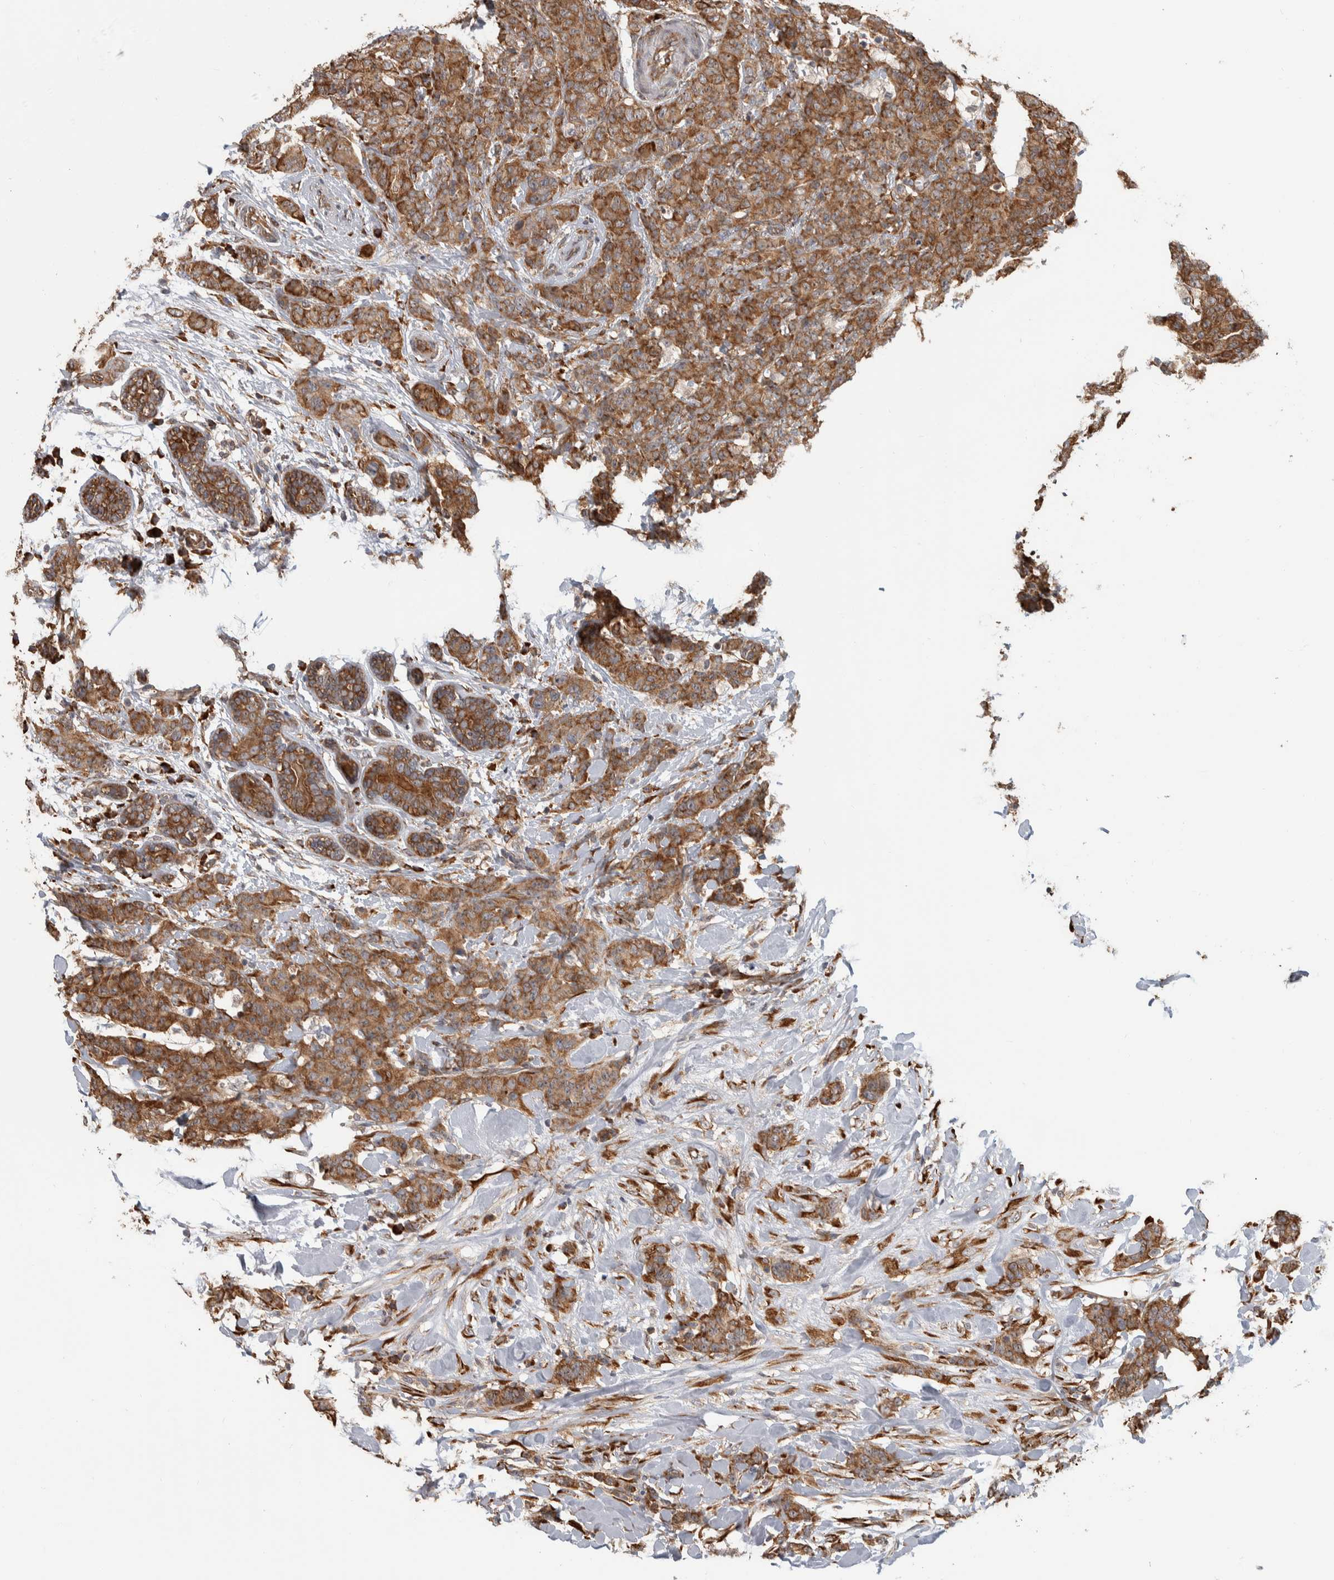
{"staining": {"intensity": "moderate", "quantity": ">75%", "location": "cytoplasmic/membranous"}, "tissue": "breast cancer", "cell_type": "Tumor cells", "image_type": "cancer", "snomed": [{"axis": "morphology", "description": "Normal tissue, NOS"}, {"axis": "morphology", "description": "Duct carcinoma"}, {"axis": "topography", "description": "Breast"}], "caption": "Invasive ductal carcinoma (breast) stained for a protein (brown) reveals moderate cytoplasmic/membranous positive expression in about >75% of tumor cells.", "gene": "EIF3H", "patient": {"sex": "female", "age": 40}}